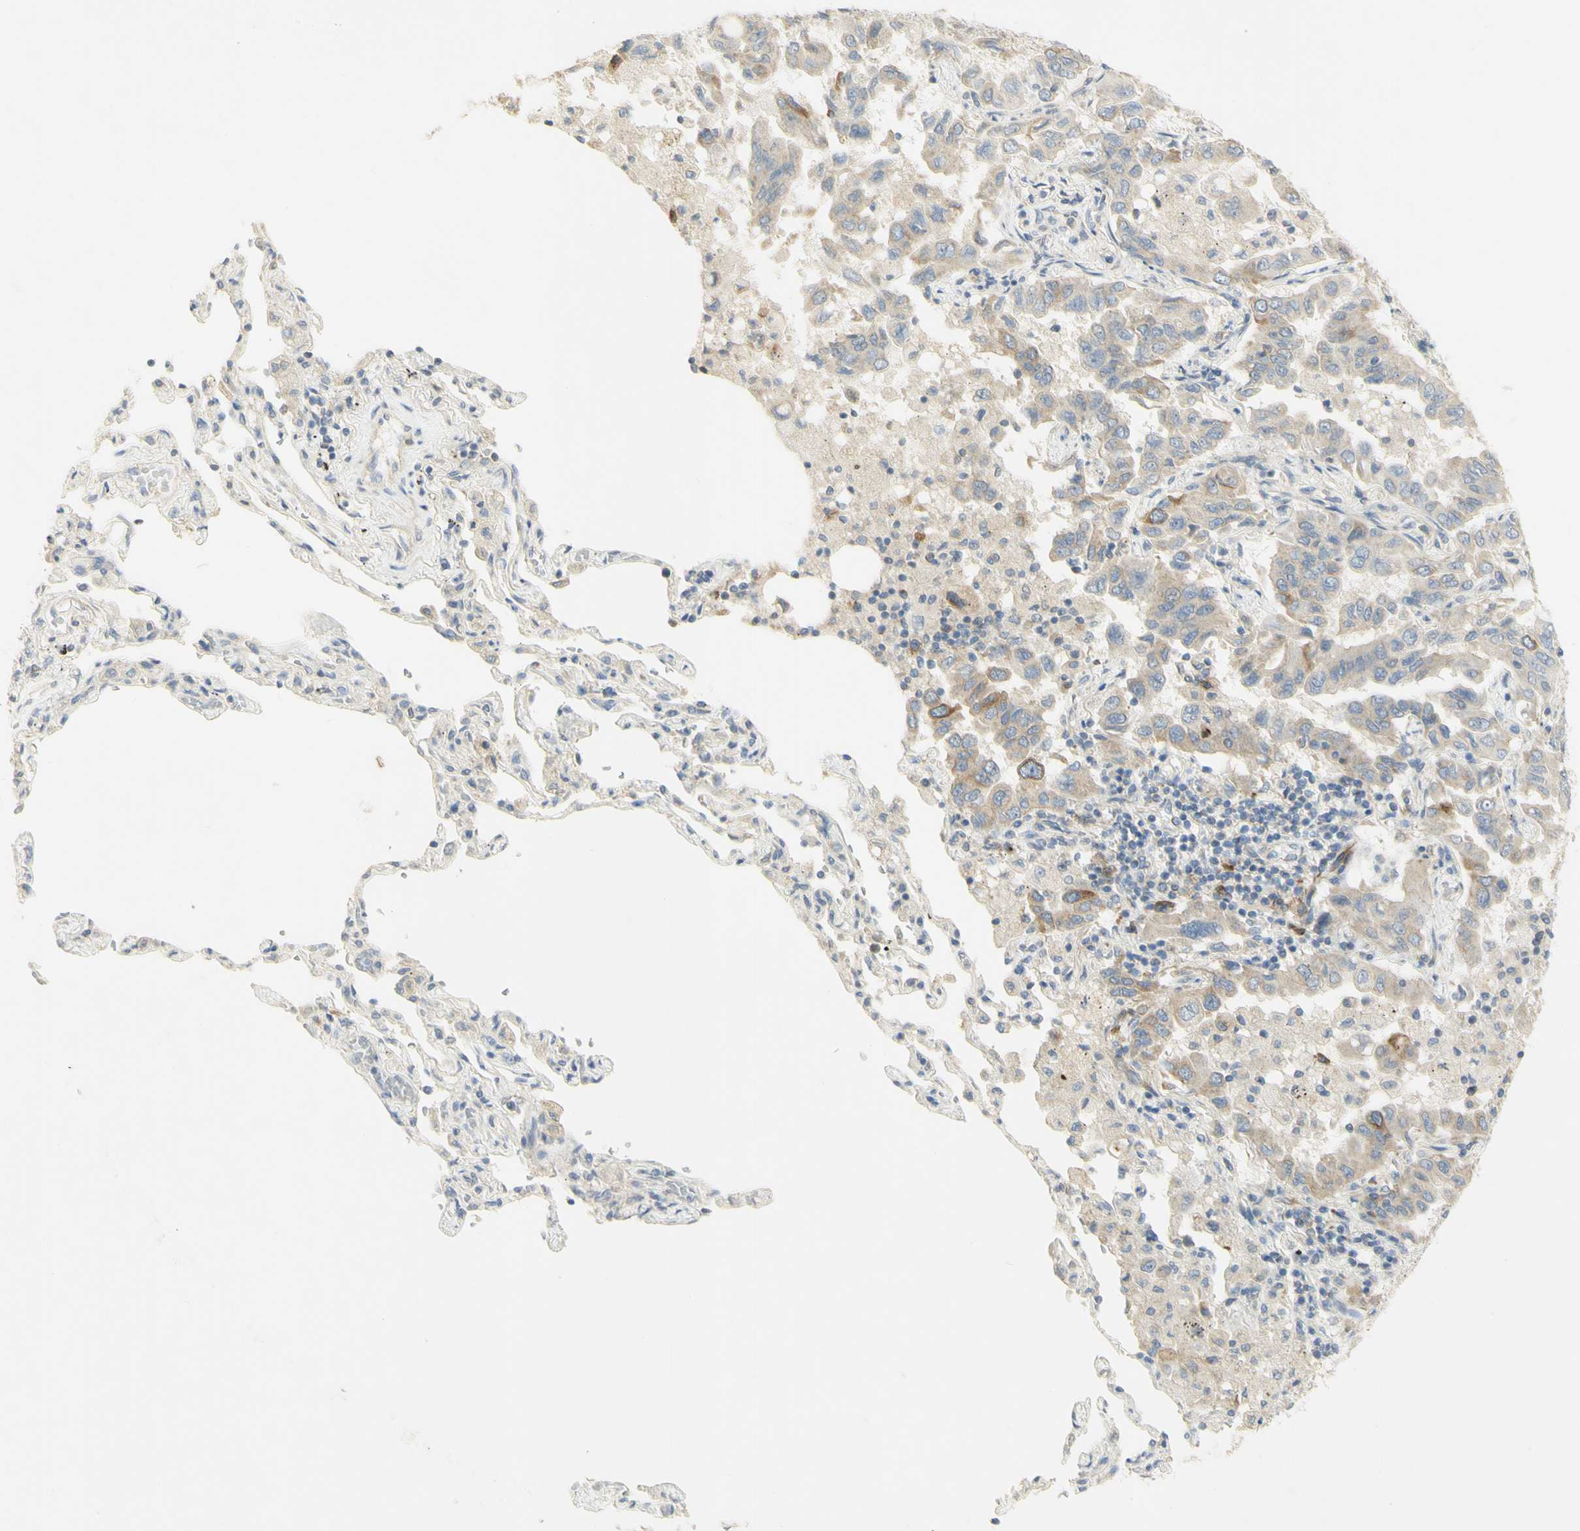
{"staining": {"intensity": "moderate", "quantity": "25%-75%", "location": "cytoplasmic/membranous"}, "tissue": "lung cancer", "cell_type": "Tumor cells", "image_type": "cancer", "snomed": [{"axis": "morphology", "description": "Adenocarcinoma, NOS"}, {"axis": "topography", "description": "Lung"}], "caption": "Immunohistochemical staining of human lung adenocarcinoma demonstrates moderate cytoplasmic/membranous protein expression in about 25%-75% of tumor cells.", "gene": "KIF11", "patient": {"sex": "male", "age": 64}}